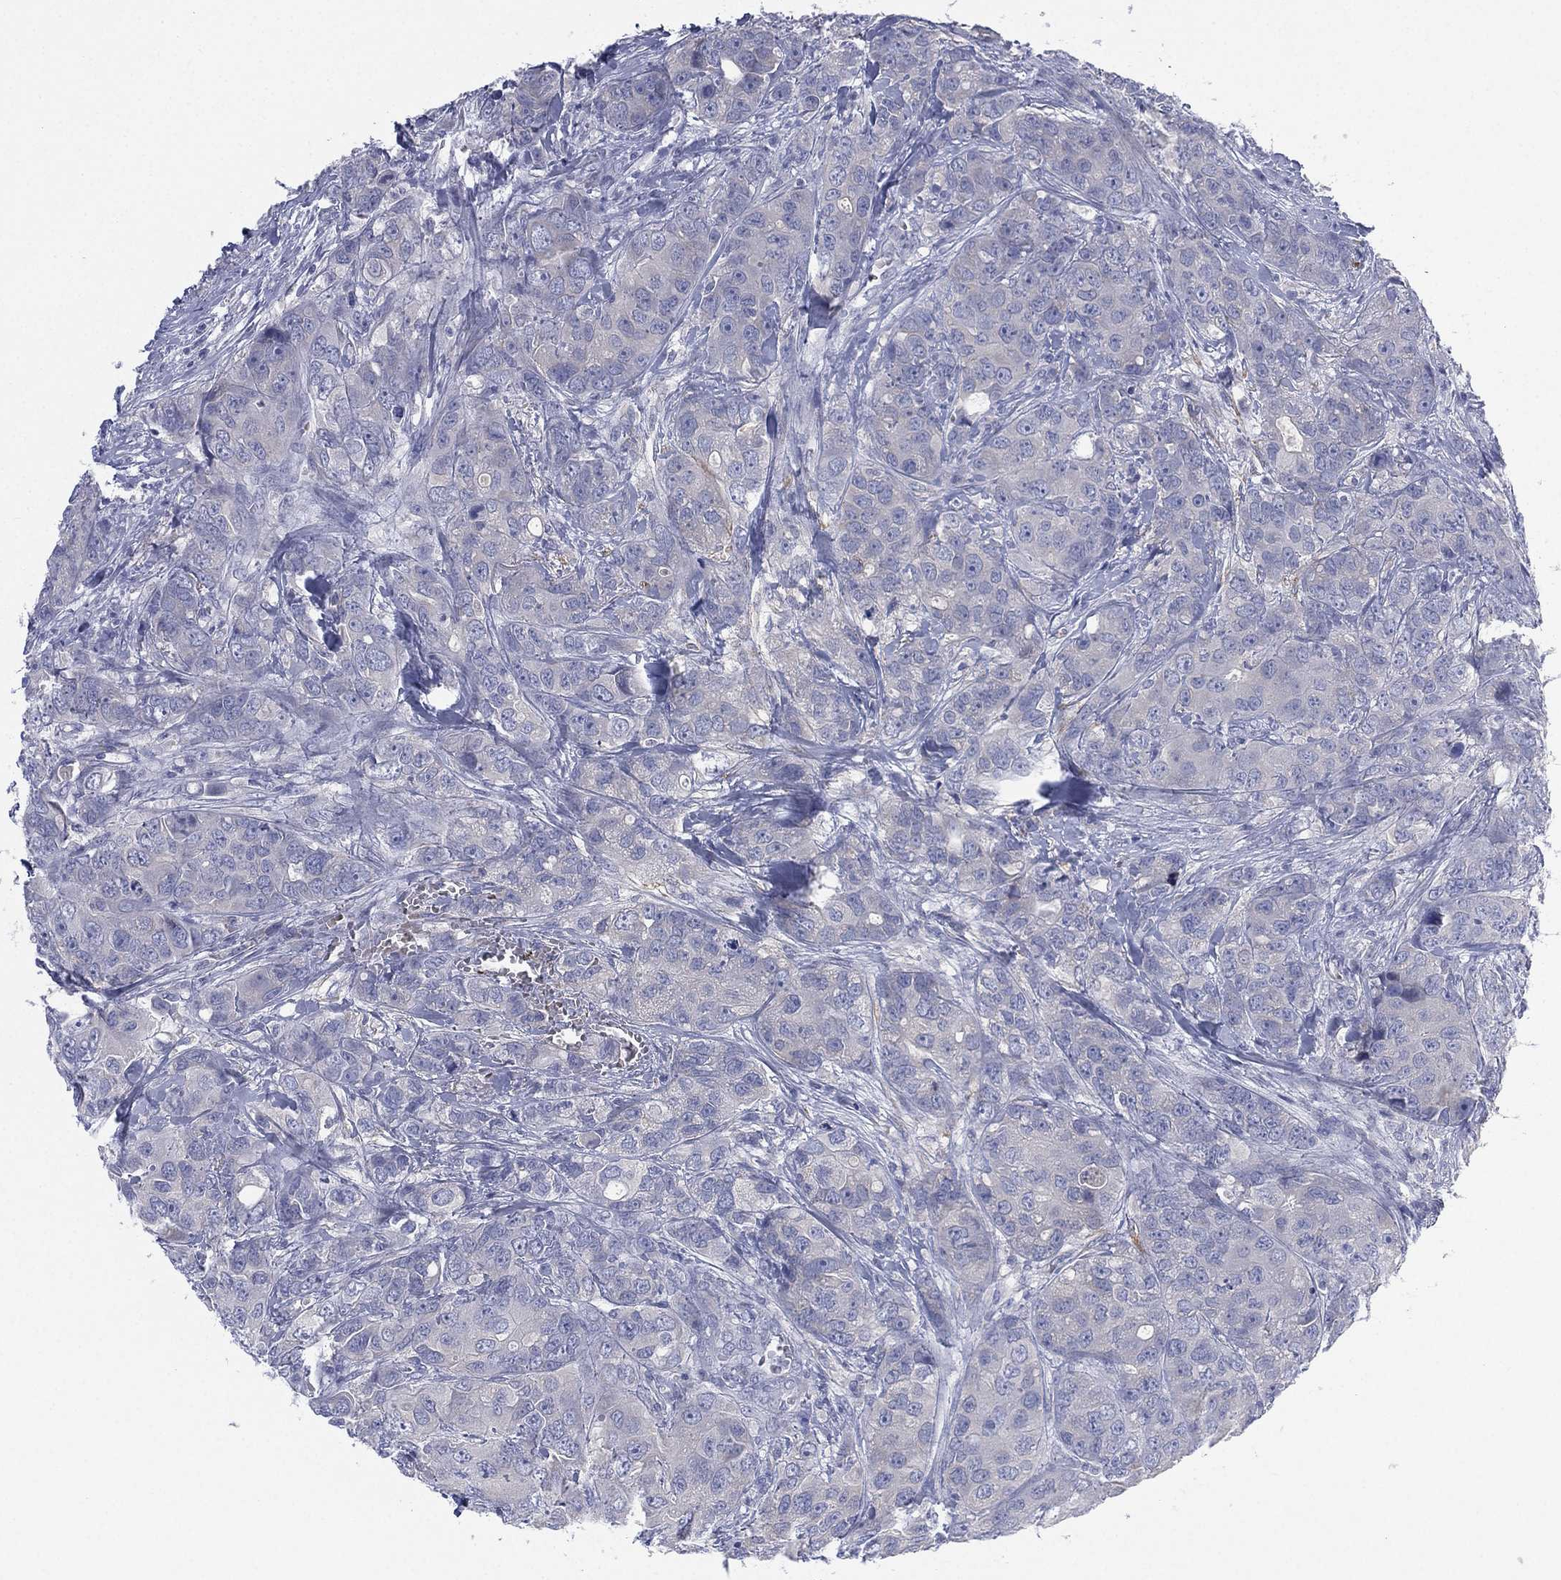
{"staining": {"intensity": "negative", "quantity": "none", "location": "none"}, "tissue": "breast cancer", "cell_type": "Tumor cells", "image_type": "cancer", "snomed": [{"axis": "morphology", "description": "Duct carcinoma"}, {"axis": "topography", "description": "Breast"}], "caption": "IHC micrograph of neoplastic tissue: breast cancer stained with DAB shows no significant protein positivity in tumor cells.", "gene": "CYP2D6", "patient": {"sex": "female", "age": 43}}